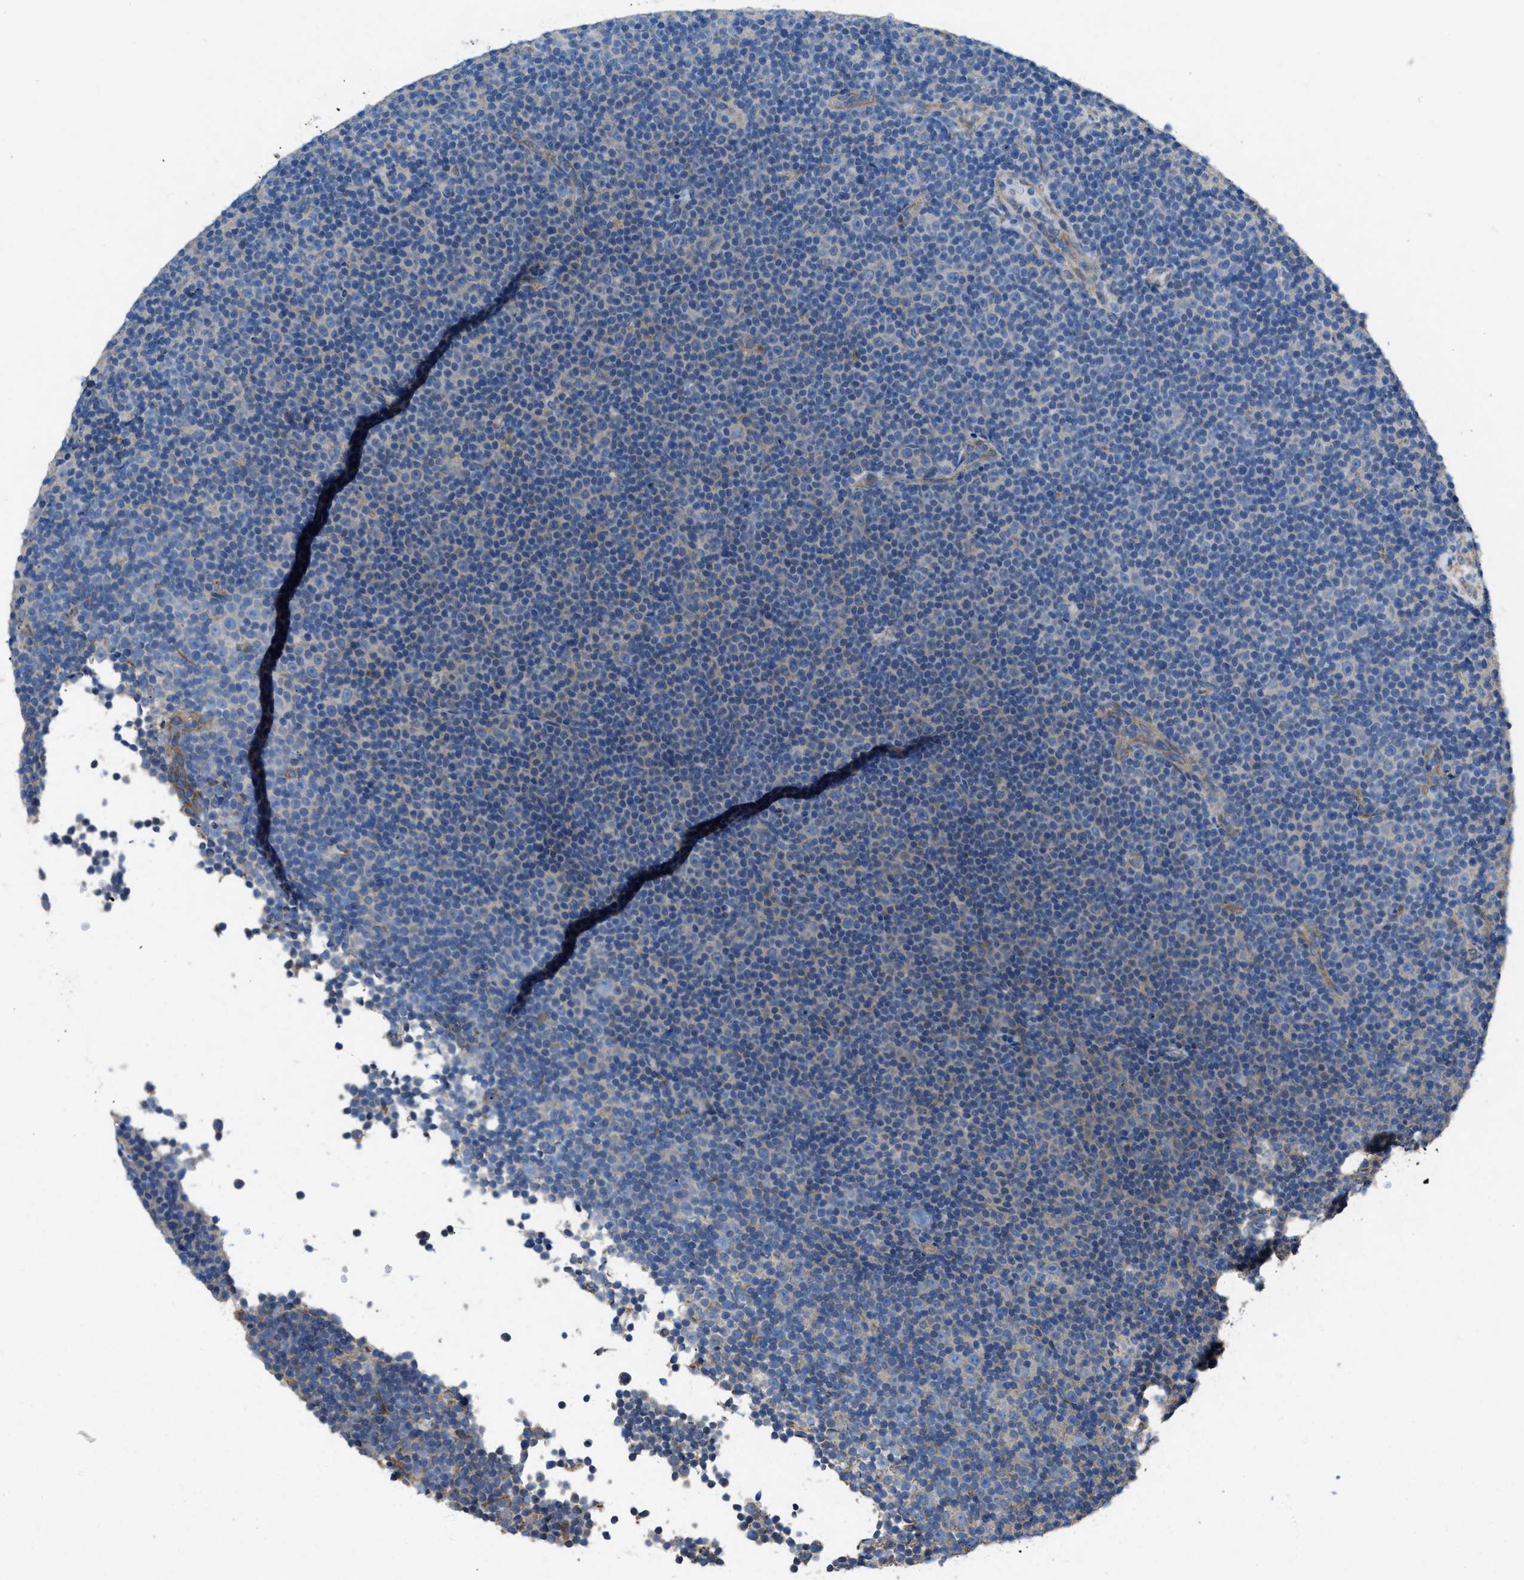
{"staining": {"intensity": "negative", "quantity": "none", "location": "none"}, "tissue": "lymphoma", "cell_type": "Tumor cells", "image_type": "cancer", "snomed": [{"axis": "morphology", "description": "Malignant lymphoma, non-Hodgkin's type, Low grade"}, {"axis": "topography", "description": "Lymph node"}], "caption": "DAB immunohistochemical staining of human malignant lymphoma, non-Hodgkin's type (low-grade) demonstrates no significant expression in tumor cells. Nuclei are stained in blue.", "gene": "DOLPP1", "patient": {"sex": "female", "age": 67}}